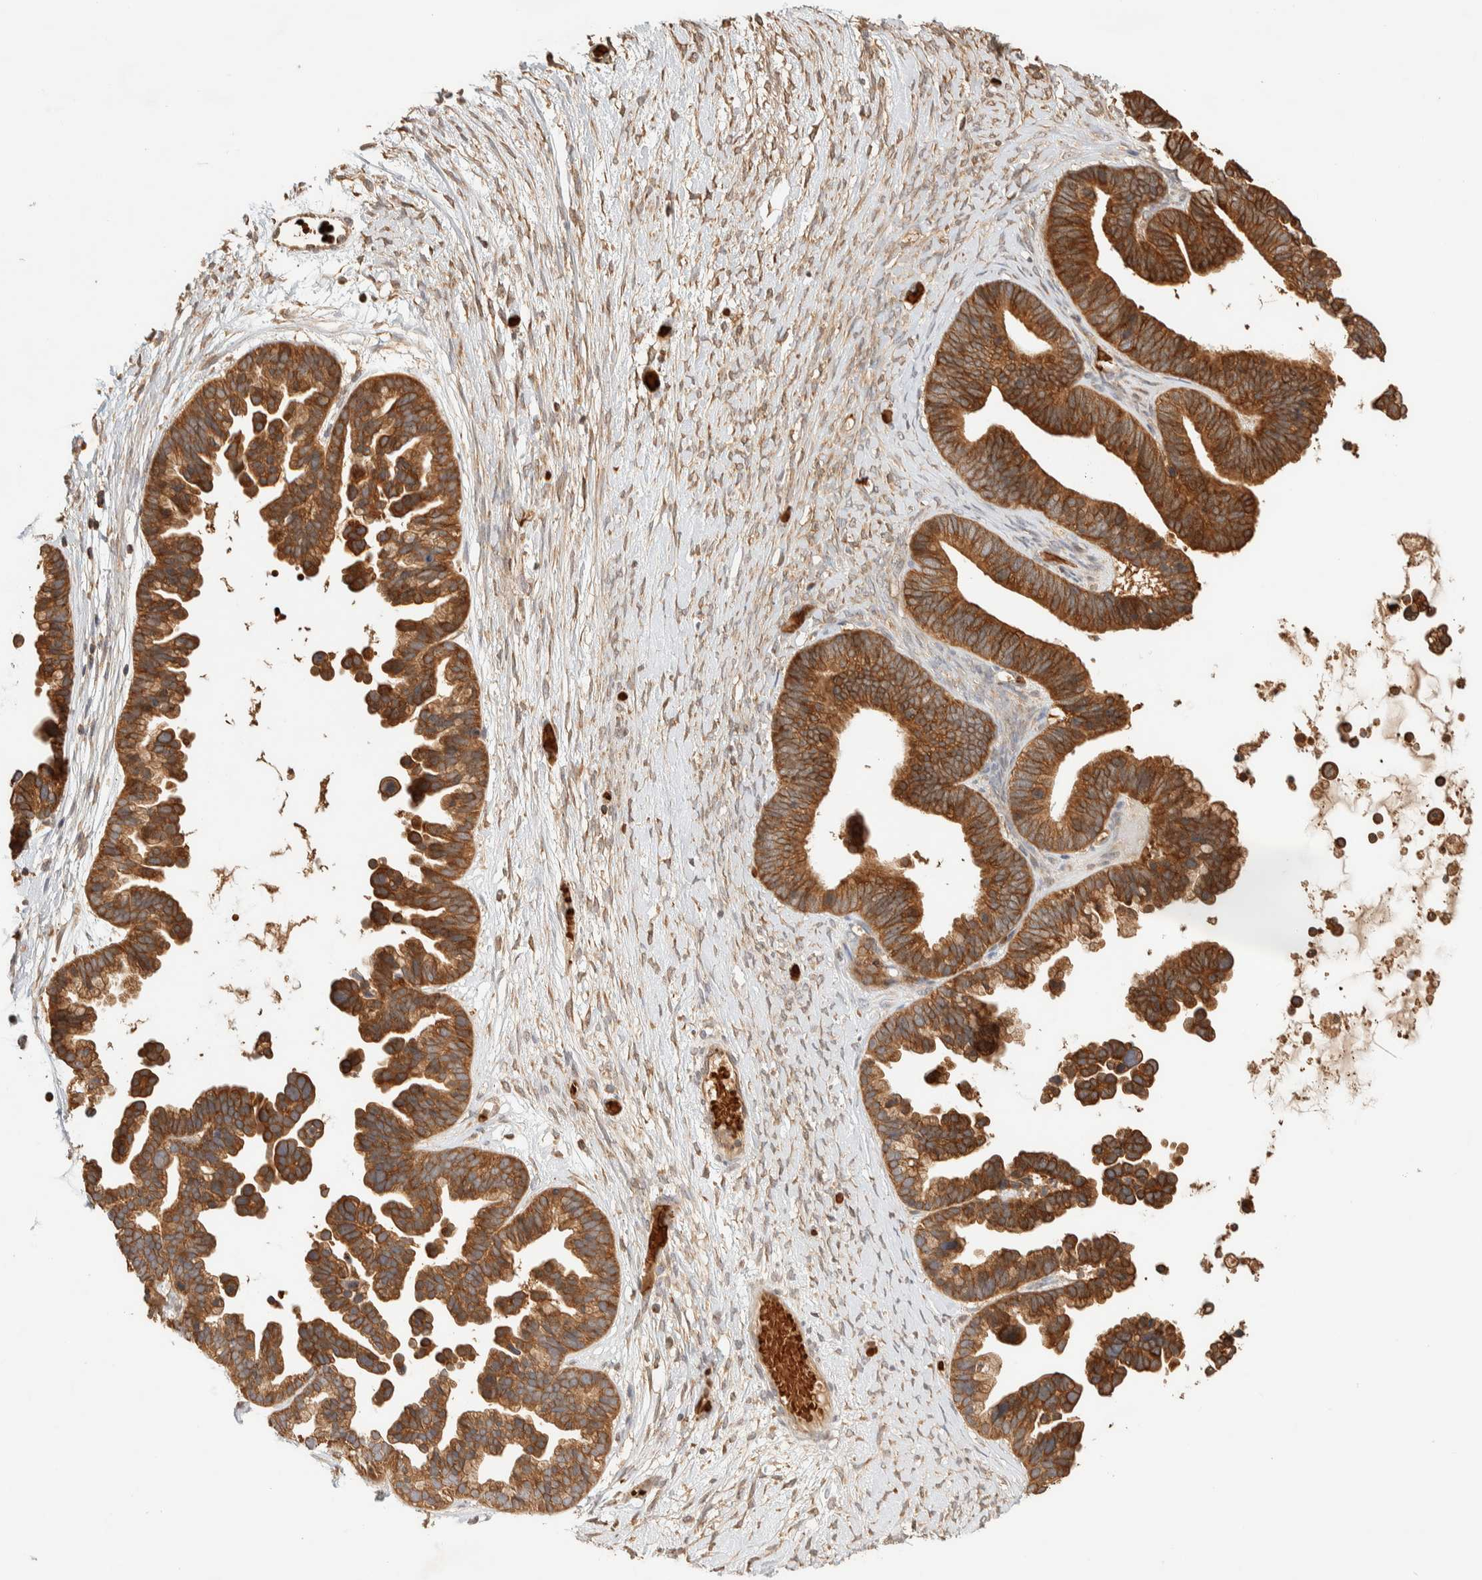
{"staining": {"intensity": "strong", "quantity": ">75%", "location": "cytoplasmic/membranous"}, "tissue": "ovarian cancer", "cell_type": "Tumor cells", "image_type": "cancer", "snomed": [{"axis": "morphology", "description": "Cystadenocarcinoma, serous, NOS"}, {"axis": "topography", "description": "Ovary"}], "caption": "Strong cytoplasmic/membranous expression for a protein is identified in about >75% of tumor cells of ovarian cancer (serous cystadenocarcinoma) using immunohistochemistry (IHC).", "gene": "TTI2", "patient": {"sex": "female", "age": 56}}